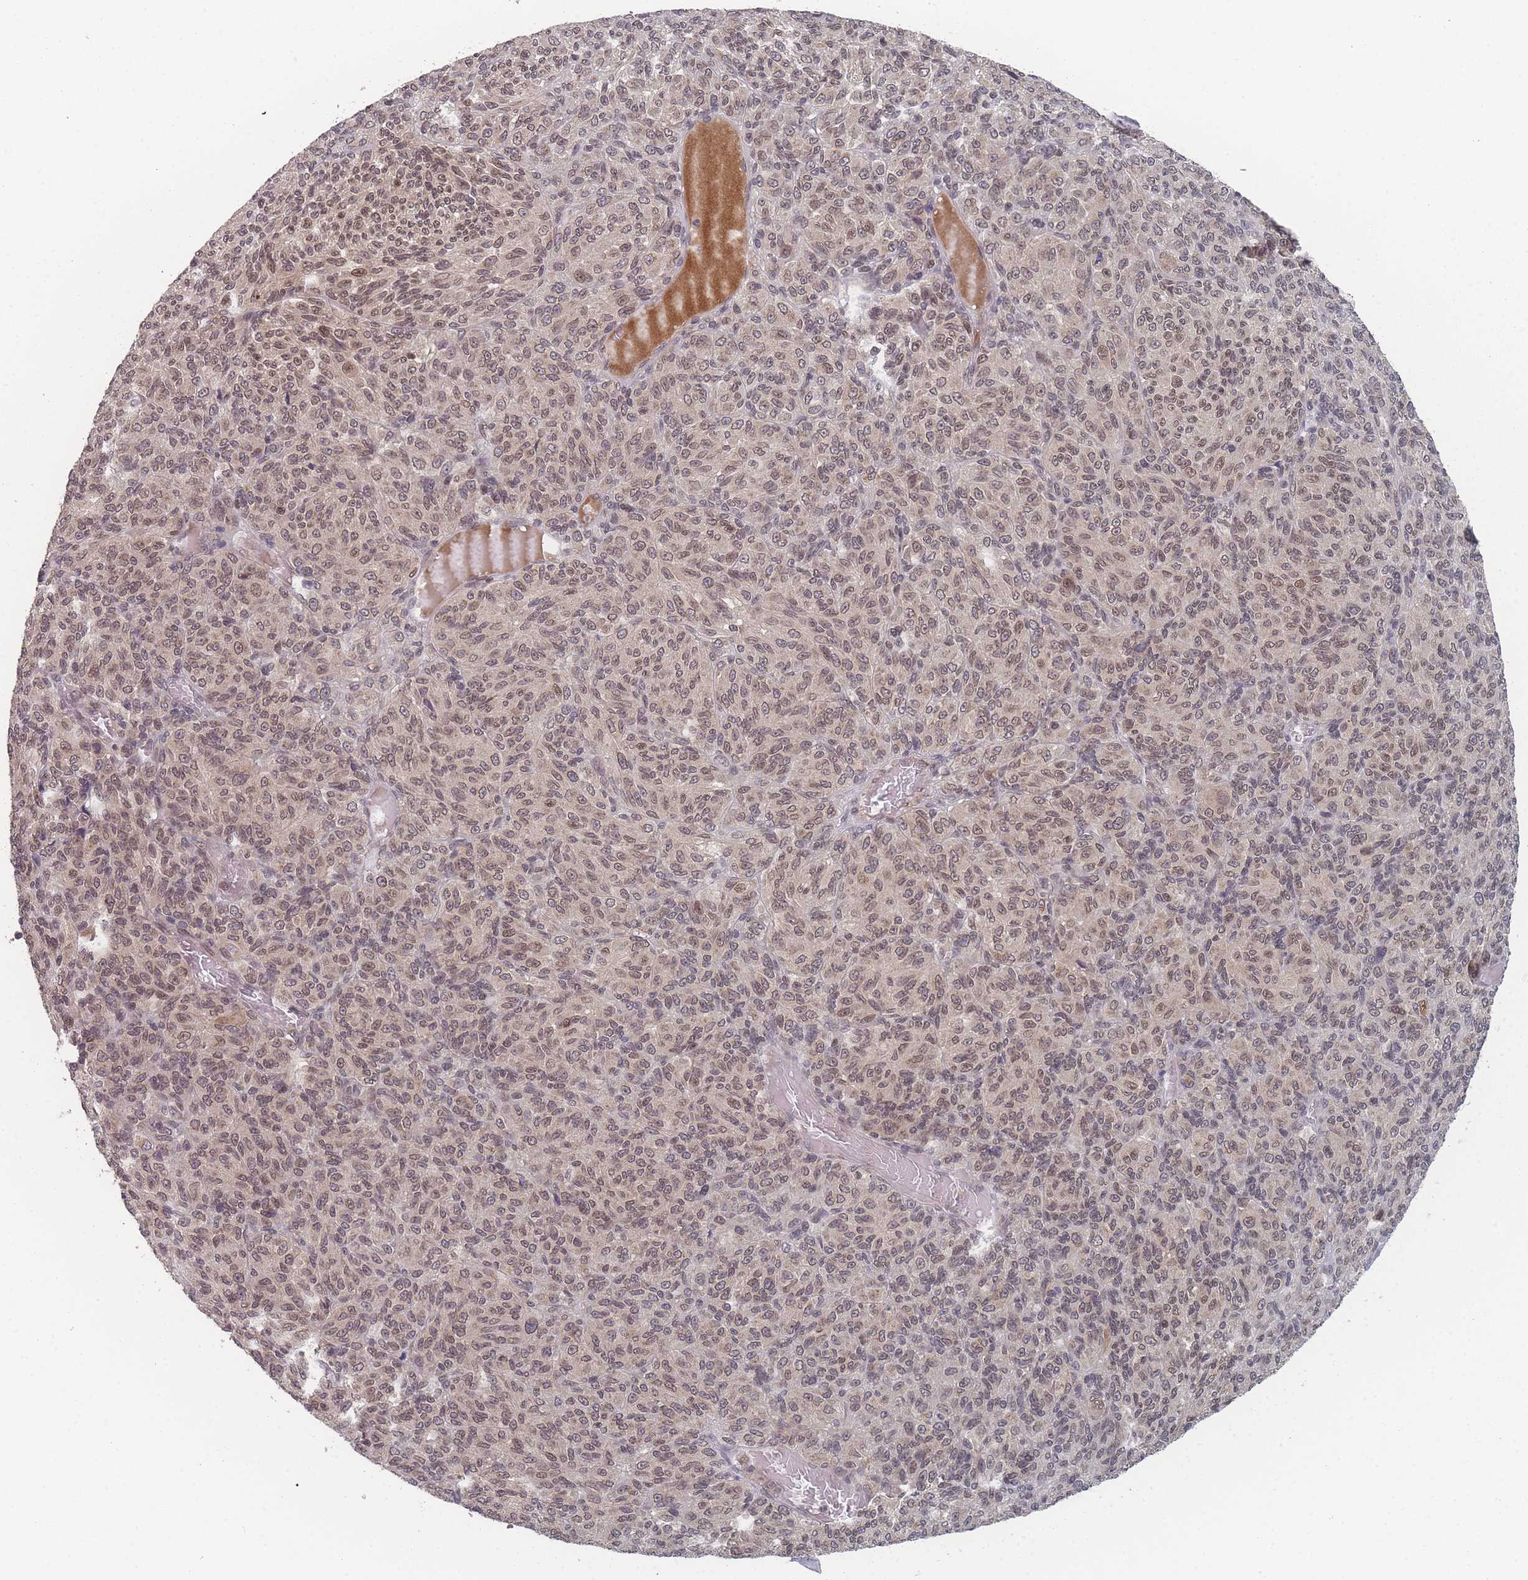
{"staining": {"intensity": "moderate", "quantity": ">75%", "location": "cytoplasmic/membranous,nuclear"}, "tissue": "melanoma", "cell_type": "Tumor cells", "image_type": "cancer", "snomed": [{"axis": "morphology", "description": "Malignant melanoma, Metastatic site"}, {"axis": "topography", "description": "Brain"}], "caption": "An image showing moderate cytoplasmic/membranous and nuclear positivity in approximately >75% of tumor cells in melanoma, as visualized by brown immunohistochemical staining.", "gene": "TBC1D25", "patient": {"sex": "female", "age": 56}}